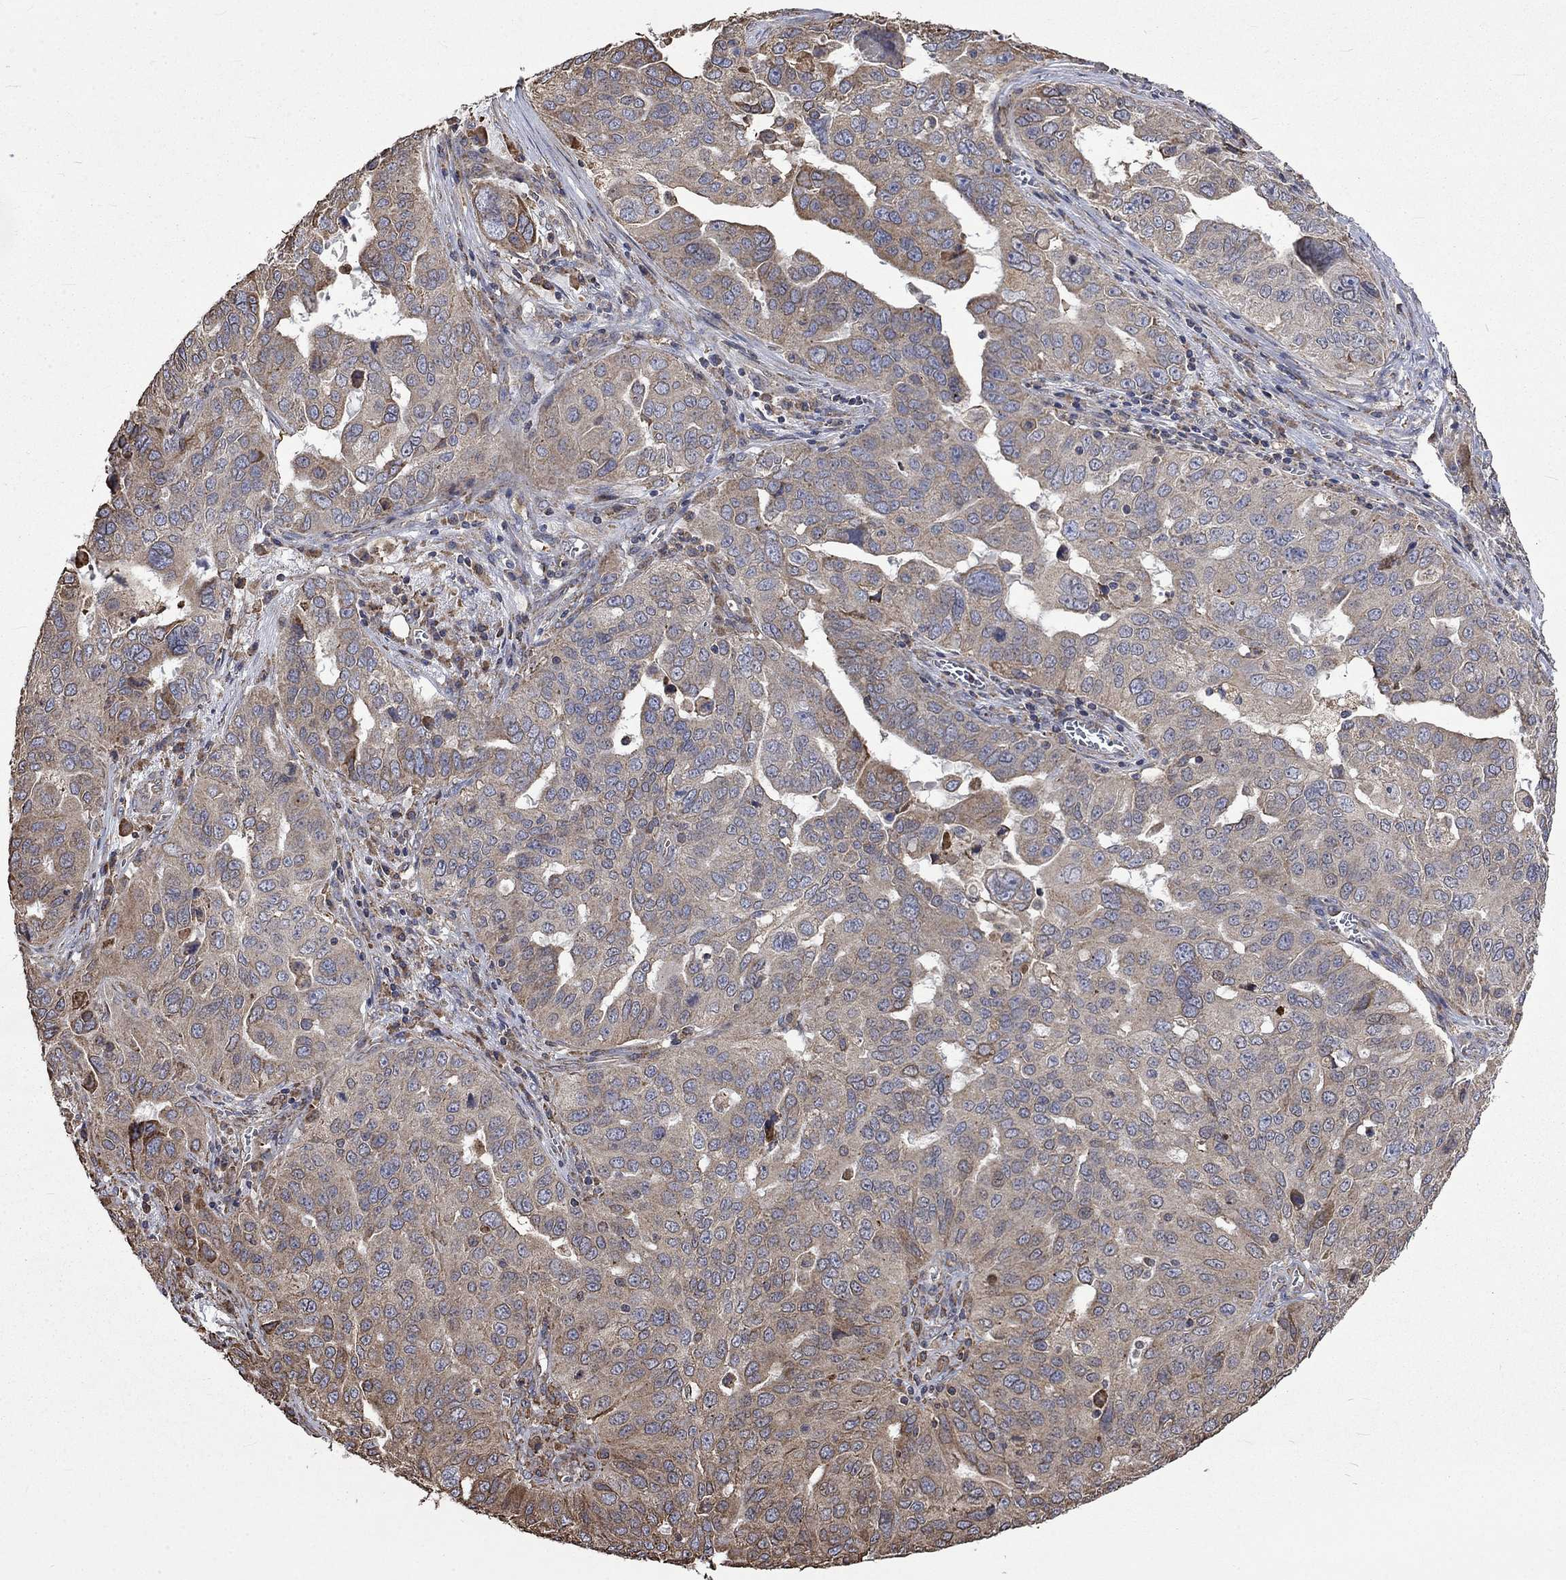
{"staining": {"intensity": "weak", "quantity": ">75%", "location": "cytoplasmic/membranous"}, "tissue": "ovarian cancer", "cell_type": "Tumor cells", "image_type": "cancer", "snomed": [{"axis": "morphology", "description": "Carcinoma, endometroid"}, {"axis": "topography", "description": "Soft tissue"}, {"axis": "topography", "description": "Ovary"}], "caption": "IHC of human ovarian cancer displays low levels of weak cytoplasmic/membranous expression in about >75% of tumor cells. The protein is shown in brown color, while the nuclei are stained blue.", "gene": "ESRRA", "patient": {"sex": "female", "age": 52}}